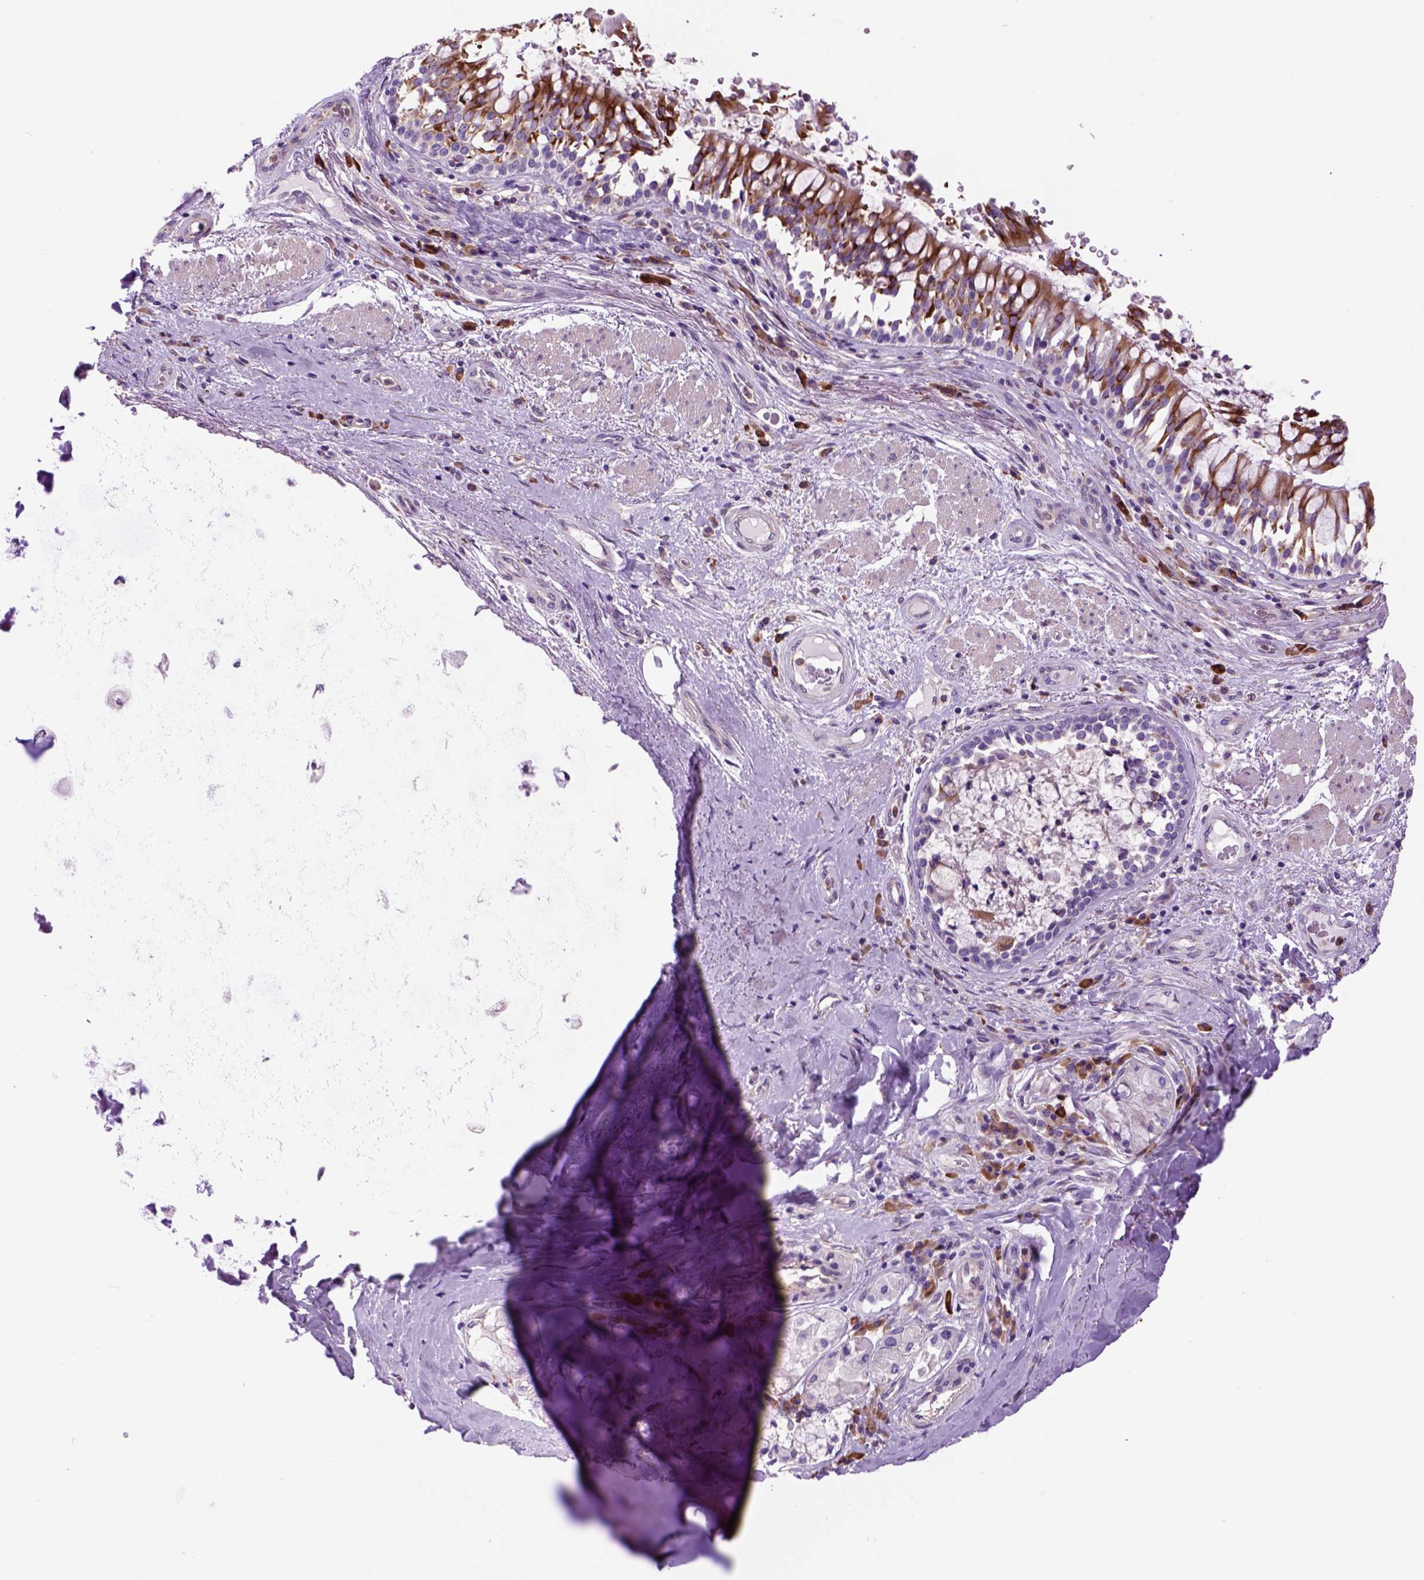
{"staining": {"intensity": "negative", "quantity": "none", "location": "none"}, "tissue": "soft tissue", "cell_type": "Chondrocytes", "image_type": "normal", "snomed": [{"axis": "morphology", "description": "Normal tissue, NOS"}, {"axis": "topography", "description": "Cartilage tissue"}, {"axis": "topography", "description": "Bronchus"}], "caption": "IHC of benign soft tissue shows no positivity in chondrocytes.", "gene": "PIAS3", "patient": {"sex": "male", "age": 64}}